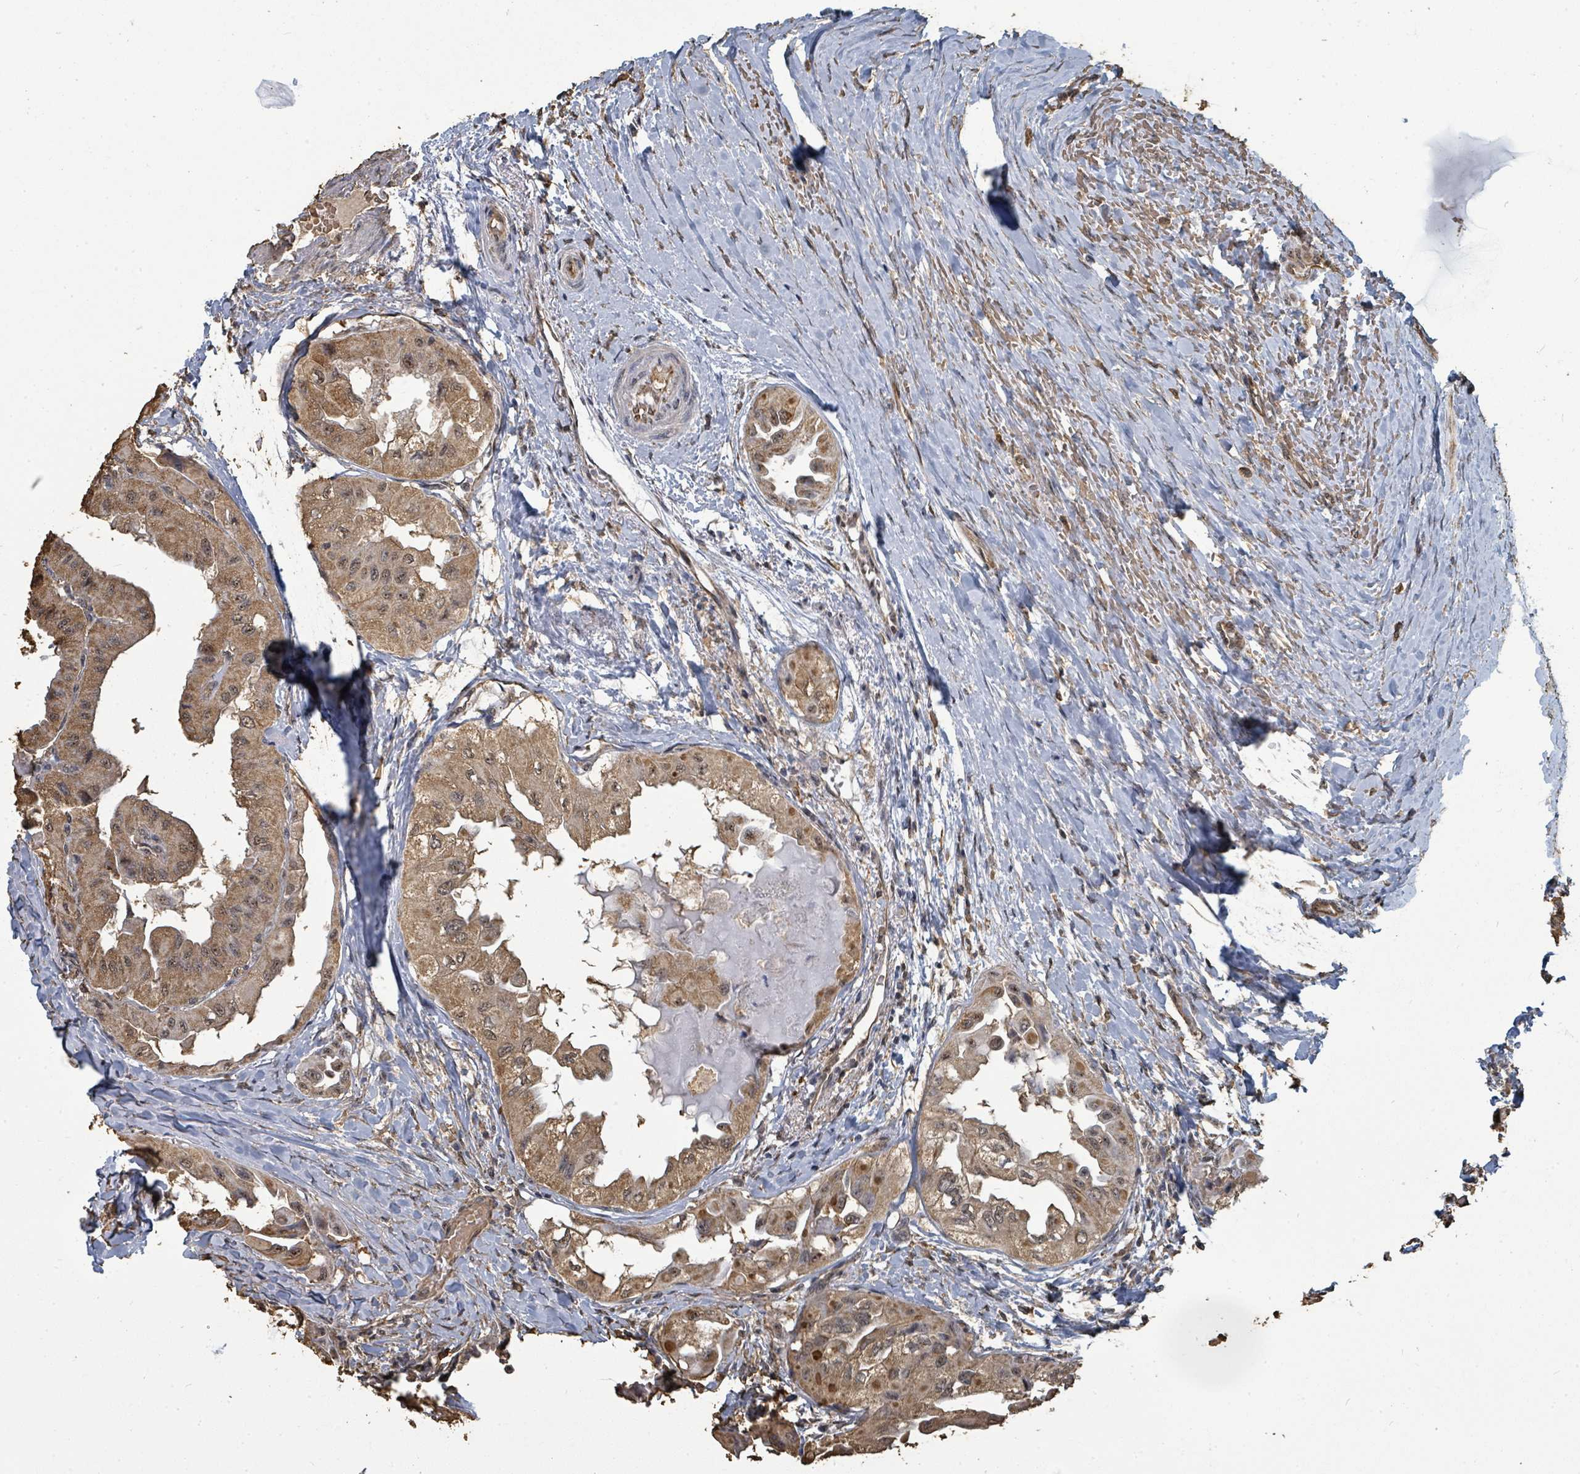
{"staining": {"intensity": "moderate", "quantity": ">75%", "location": "cytoplasmic/membranous"}, "tissue": "thyroid cancer", "cell_type": "Tumor cells", "image_type": "cancer", "snomed": [{"axis": "morphology", "description": "Papillary adenocarcinoma, NOS"}, {"axis": "topography", "description": "Thyroid gland"}], "caption": "Tumor cells reveal medium levels of moderate cytoplasmic/membranous positivity in approximately >75% of cells in papillary adenocarcinoma (thyroid). (DAB (3,3'-diaminobenzidine) = brown stain, brightfield microscopy at high magnification).", "gene": "C6orf52", "patient": {"sex": "female", "age": 59}}